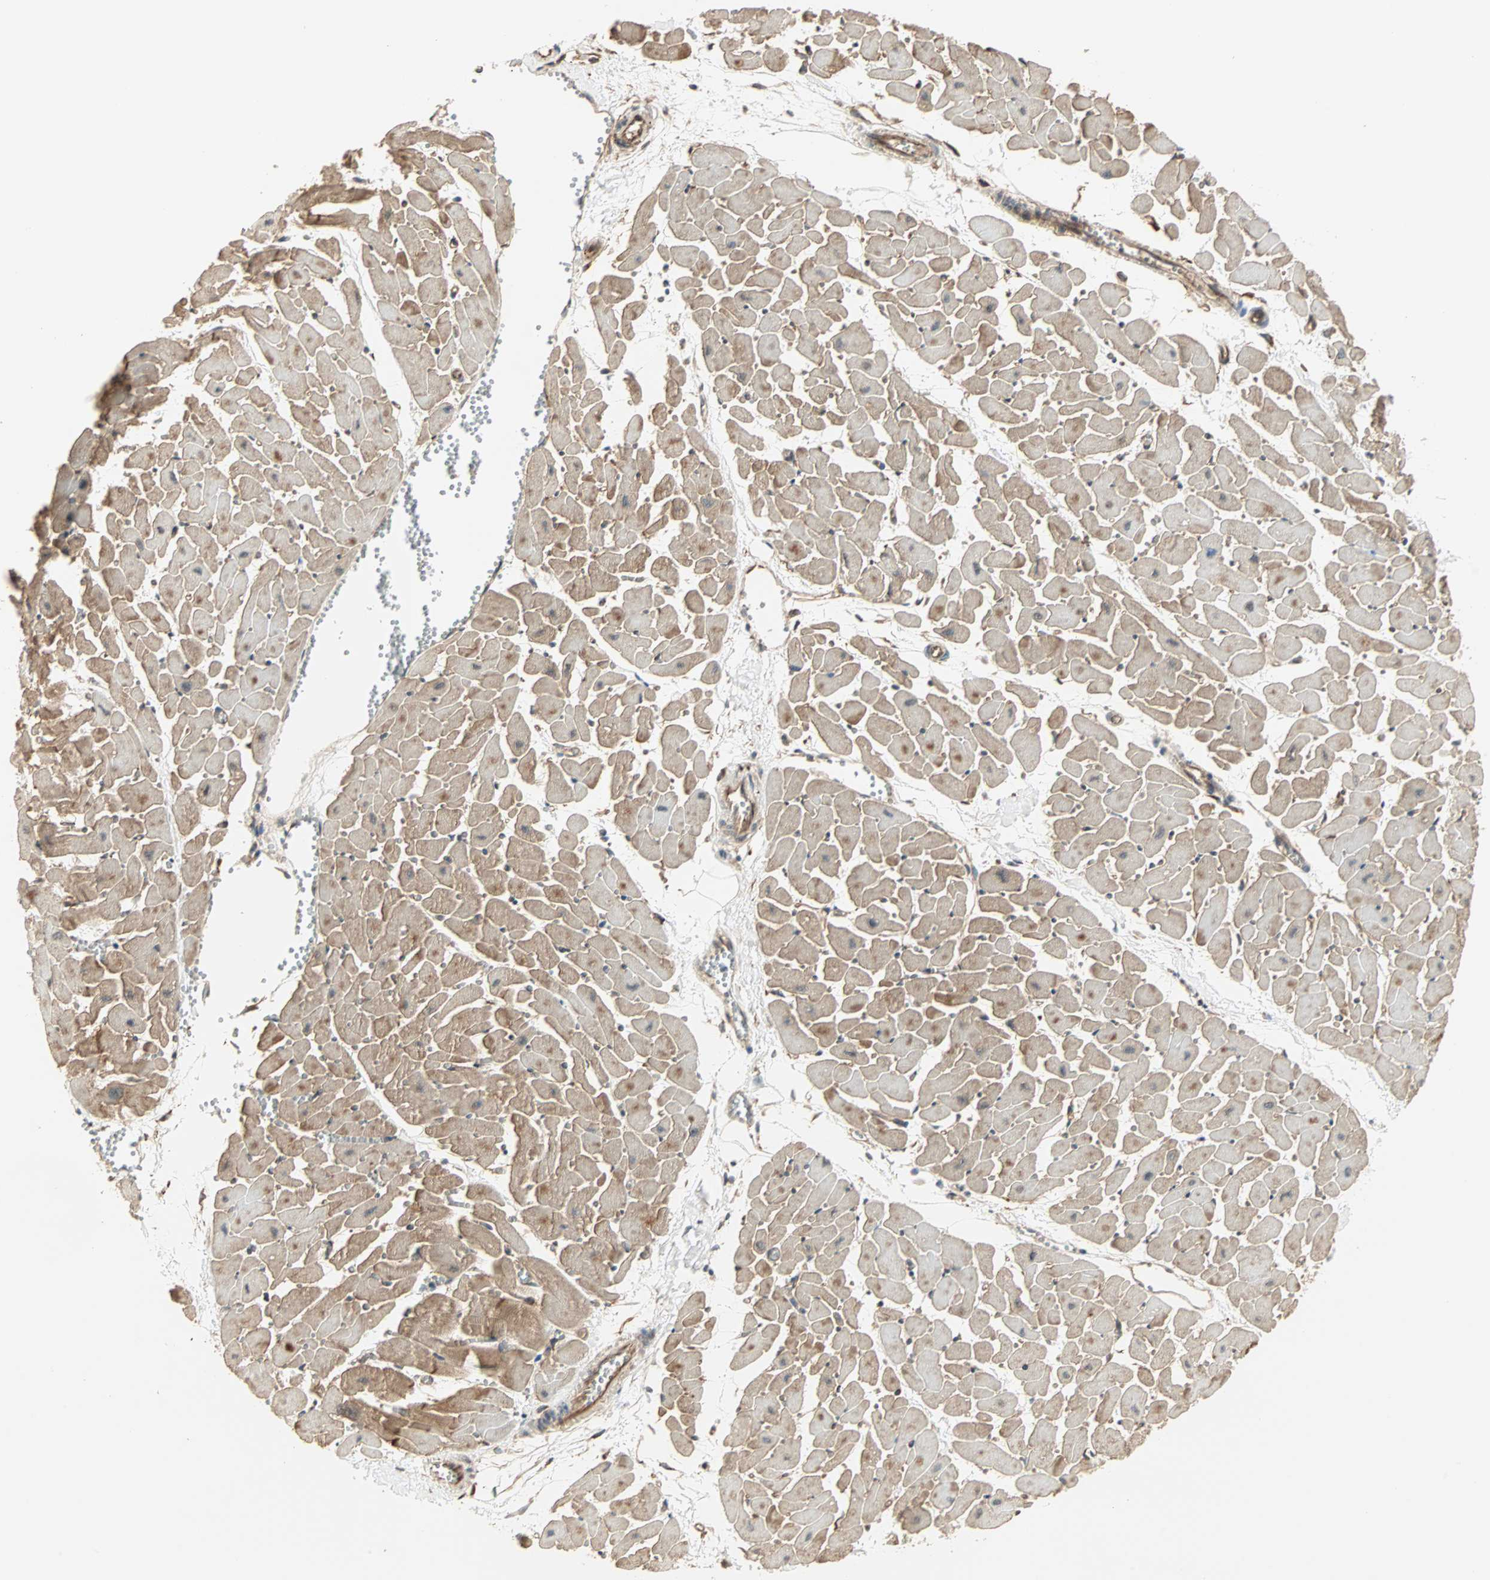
{"staining": {"intensity": "moderate", "quantity": ">75%", "location": "cytoplasmic/membranous"}, "tissue": "heart muscle", "cell_type": "Cardiomyocytes", "image_type": "normal", "snomed": [{"axis": "morphology", "description": "Normal tissue, NOS"}, {"axis": "topography", "description": "Heart"}], "caption": "Heart muscle was stained to show a protein in brown. There is medium levels of moderate cytoplasmic/membranous expression in approximately >75% of cardiomyocytes. The protein is stained brown, and the nuclei are stained in blue (DAB (3,3'-diaminobenzidine) IHC with brightfield microscopy, high magnification).", "gene": "P4HA1", "patient": {"sex": "female", "age": 19}}